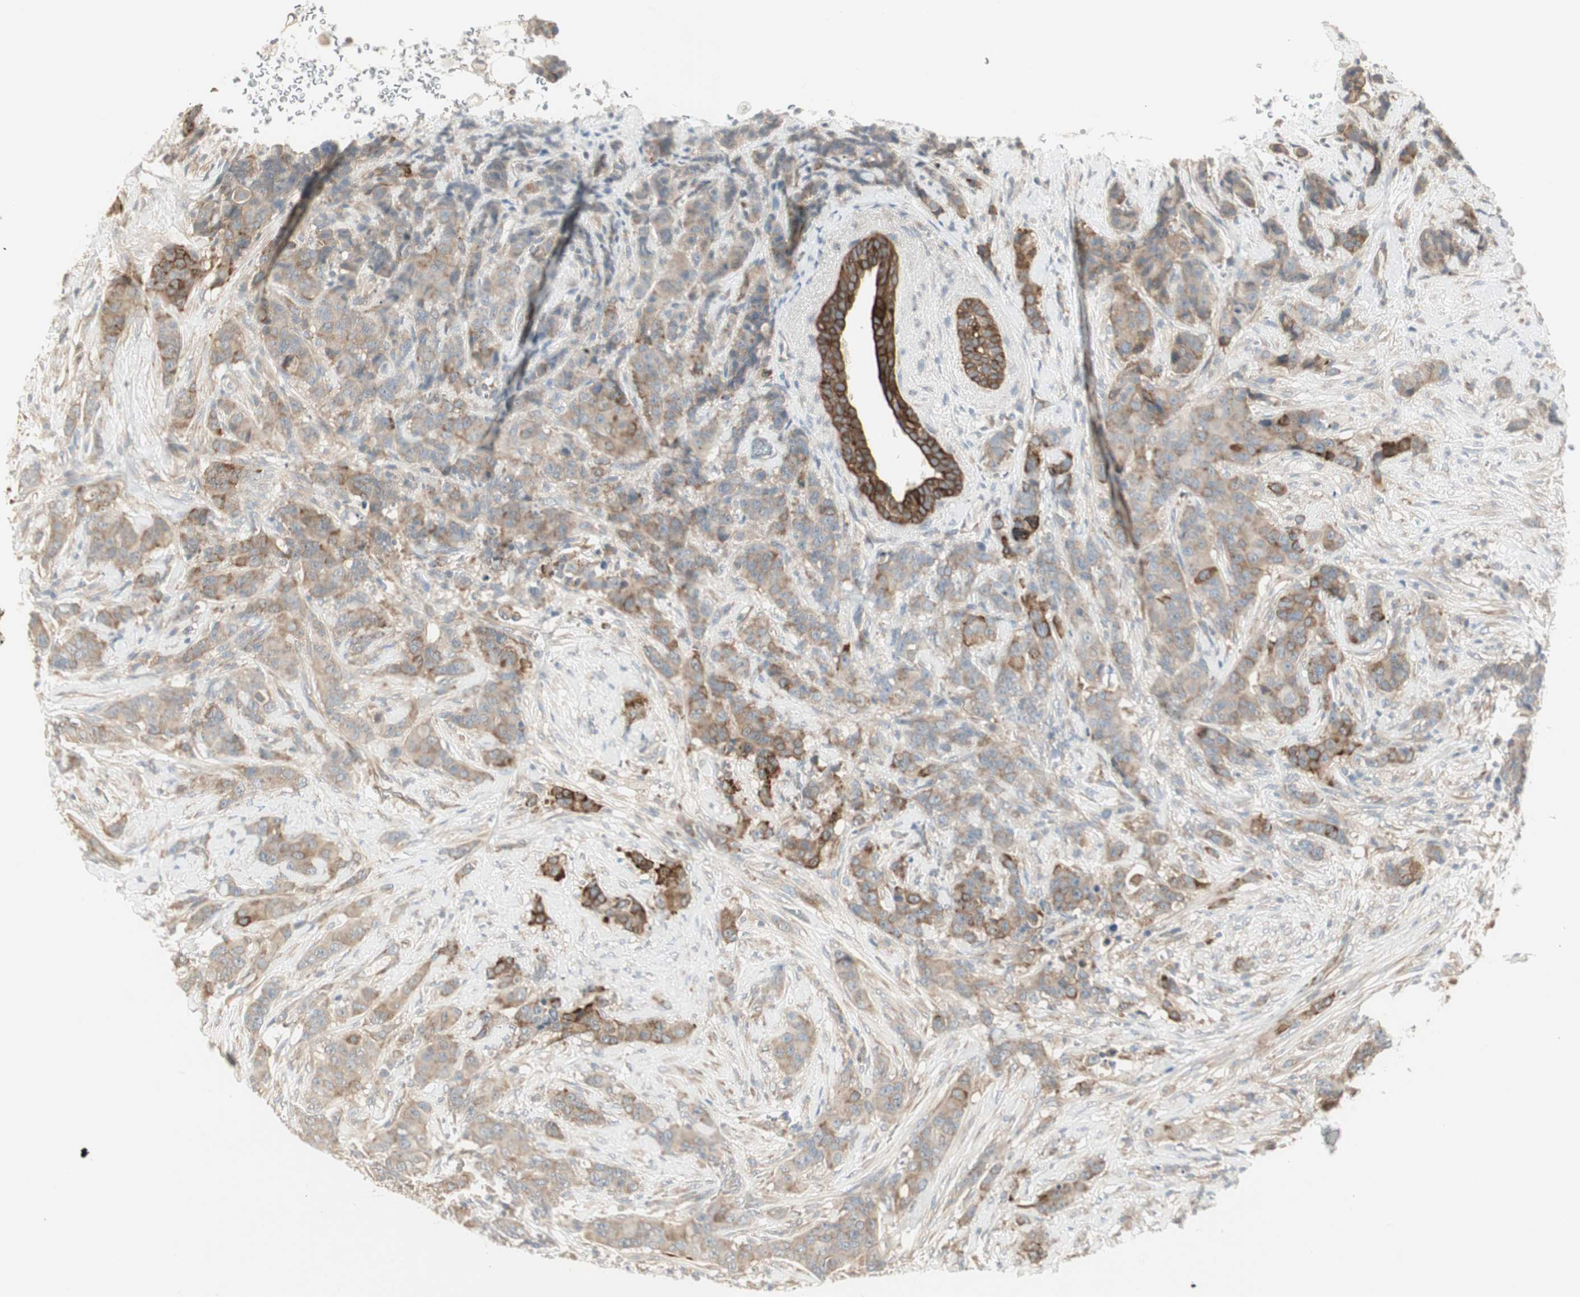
{"staining": {"intensity": "moderate", "quantity": ">75%", "location": "cytoplasmic/membranous"}, "tissue": "breast cancer", "cell_type": "Tumor cells", "image_type": "cancer", "snomed": [{"axis": "morphology", "description": "Duct carcinoma"}, {"axis": "topography", "description": "Breast"}], "caption": "An IHC photomicrograph of tumor tissue is shown. Protein staining in brown highlights moderate cytoplasmic/membranous positivity in breast cancer (invasive ductal carcinoma) within tumor cells.", "gene": "ZFP36", "patient": {"sex": "female", "age": 40}}